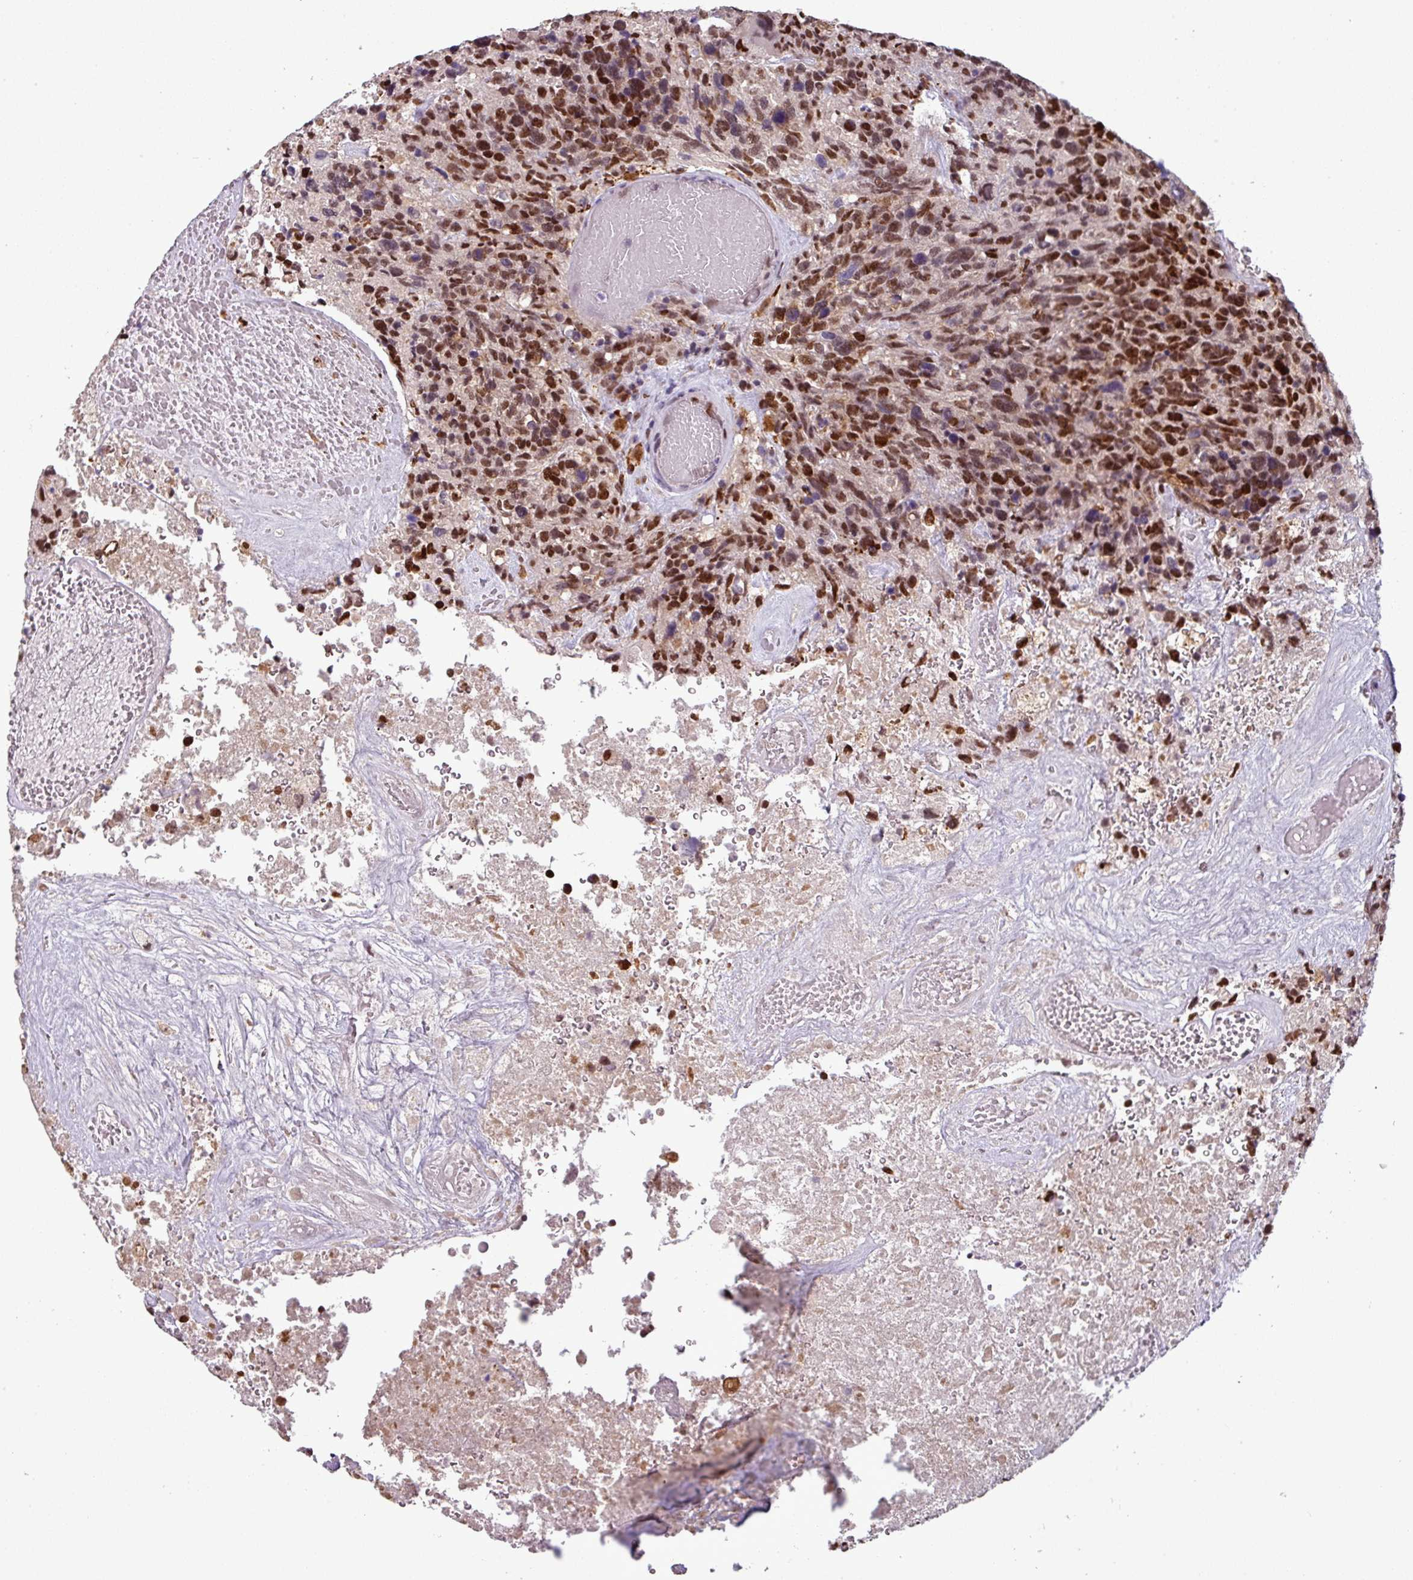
{"staining": {"intensity": "strong", "quantity": ">75%", "location": "nuclear"}, "tissue": "glioma", "cell_type": "Tumor cells", "image_type": "cancer", "snomed": [{"axis": "morphology", "description": "Glioma, malignant, High grade"}, {"axis": "topography", "description": "Brain"}], "caption": "Brown immunohistochemical staining in human glioma displays strong nuclear positivity in approximately >75% of tumor cells.", "gene": "IRF2BPL", "patient": {"sex": "male", "age": 69}}